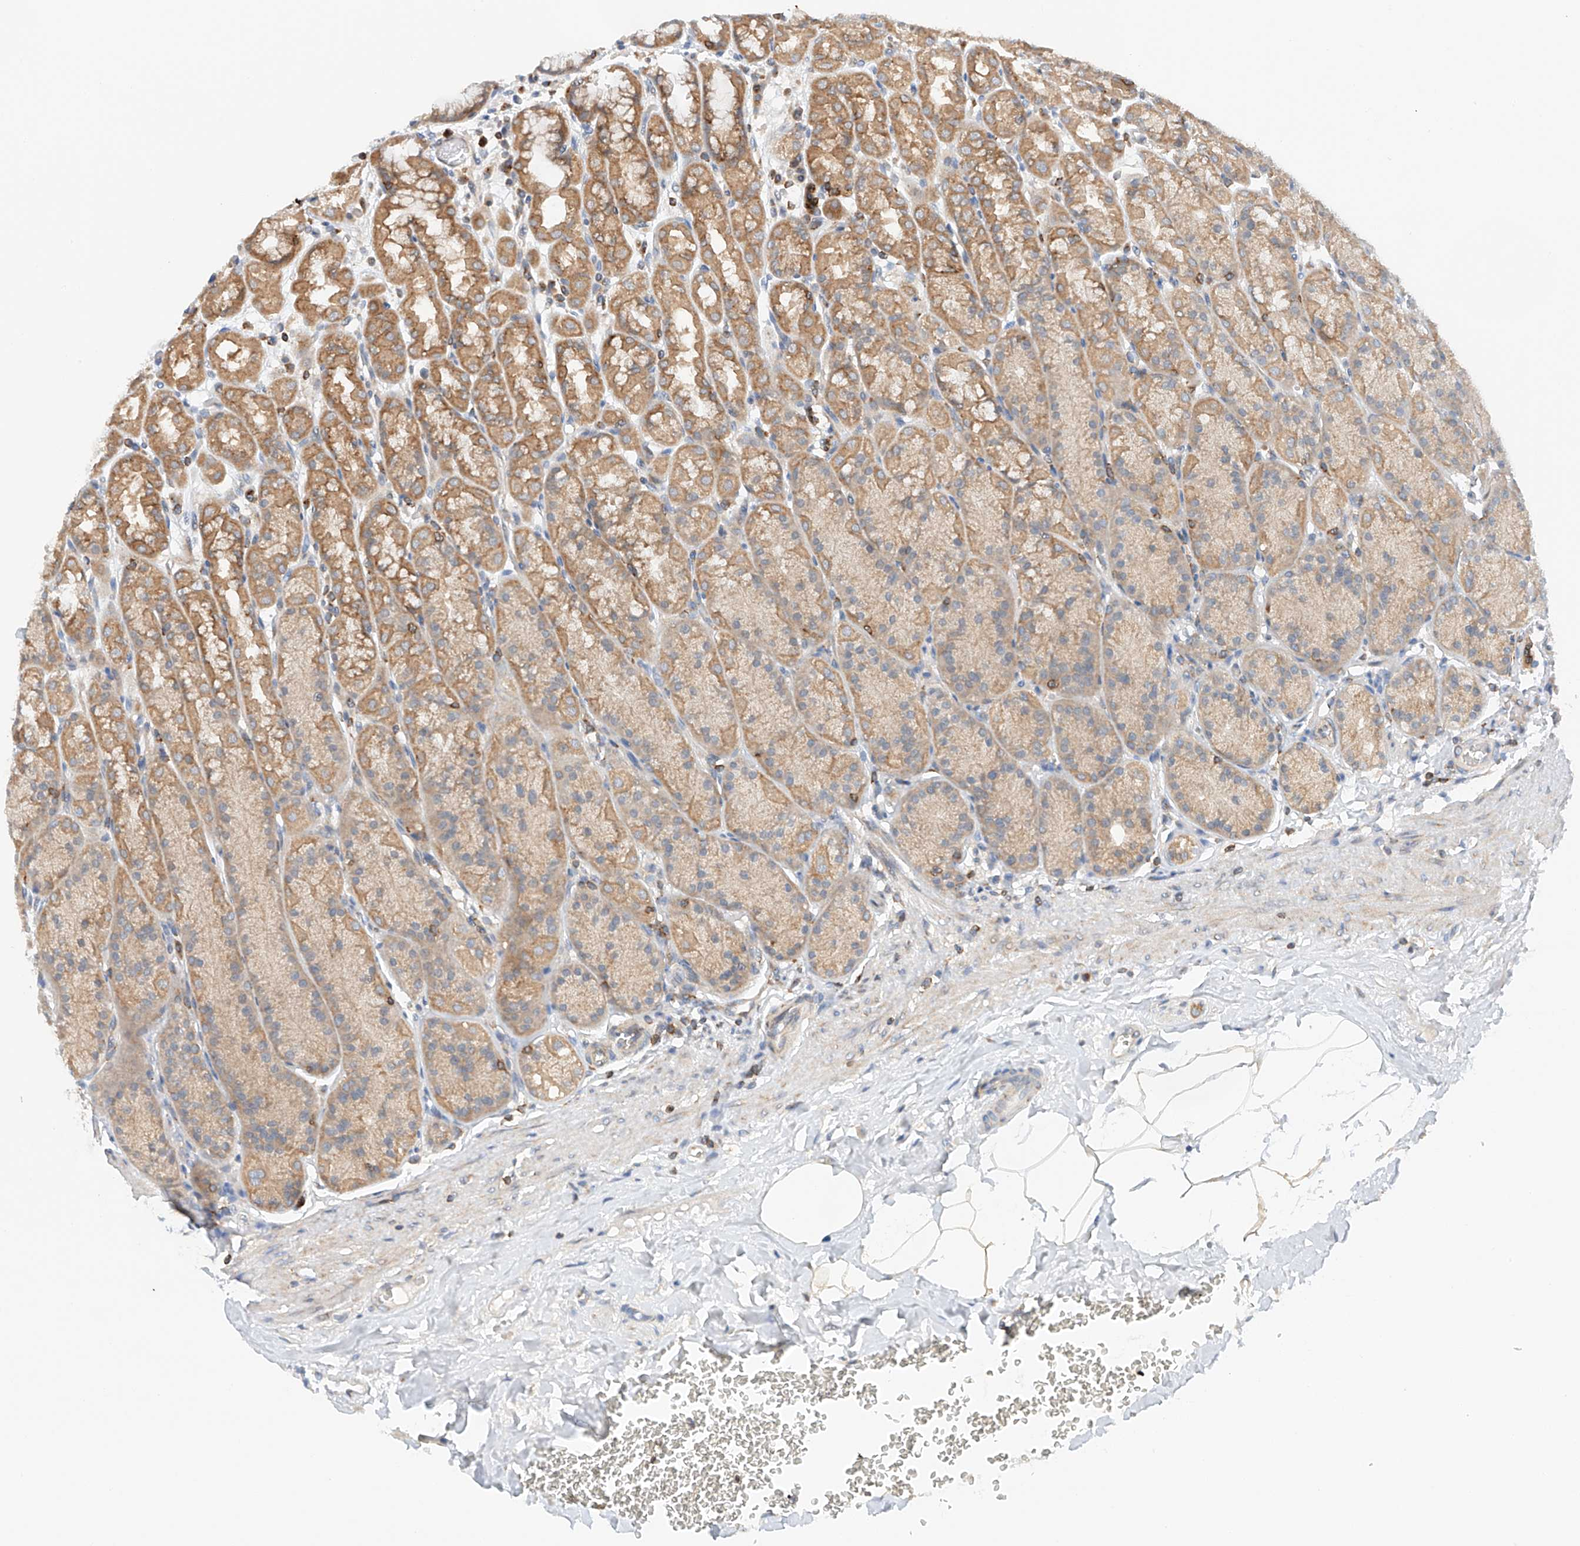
{"staining": {"intensity": "moderate", "quantity": ">75%", "location": "cytoplasmic/membranous"}, "tissue": "stomach", "cell_type": "Glandular cells", "image_type": "normal", "snomed": [{"axis": "morphology", "description": "Normal tissue, NOS"}, {"axis": "topography", "description": "Stomach"}], "caption": "Protein analysis of unremarkable stomach reveals moderate cytoplasmic/membranous positivity in approximately >75% of glandular cells. Nuclei are stained in blue.", "gene": "MFN2", "patient": {"sex": "male", "age": 42}}